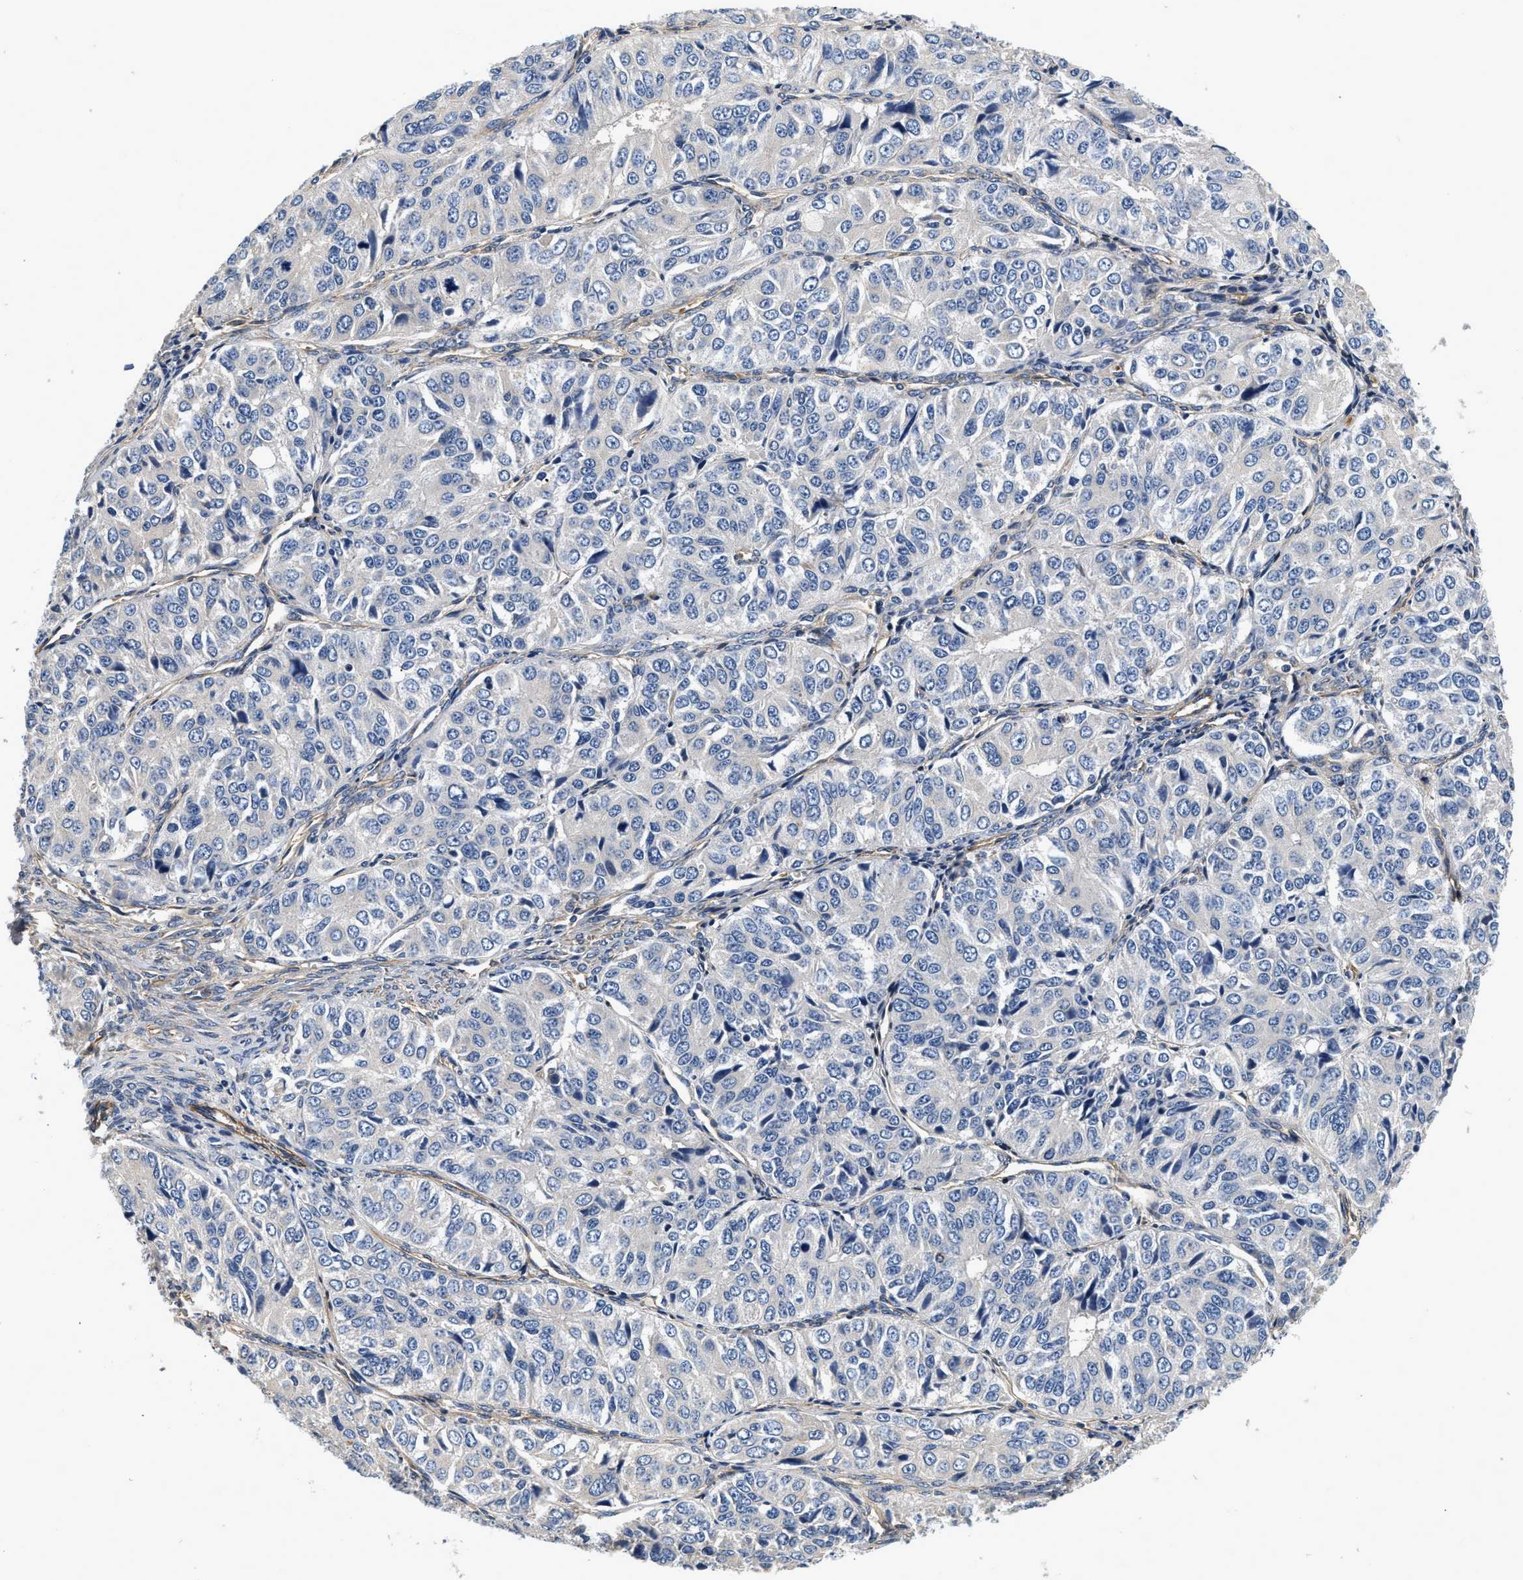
{"staining": {"intensity": "negative", "quantity": "none", "location": "none"}, "tissue": "ovarian cancer", "cell_type": "Tumor cells", "image_type": "cancer", "snomed": [{"axis": "morphology", "description": "Carcinoma, endometroid"}, {"axis": "topography", "description": "Ovary"}], "caption": "Endometroid carcinoma (ovarian) stained for a protein using IHC exhibits no staining tumor cells.", "gene": "NME6", "patient": {"sex": "female", "age": 51}}